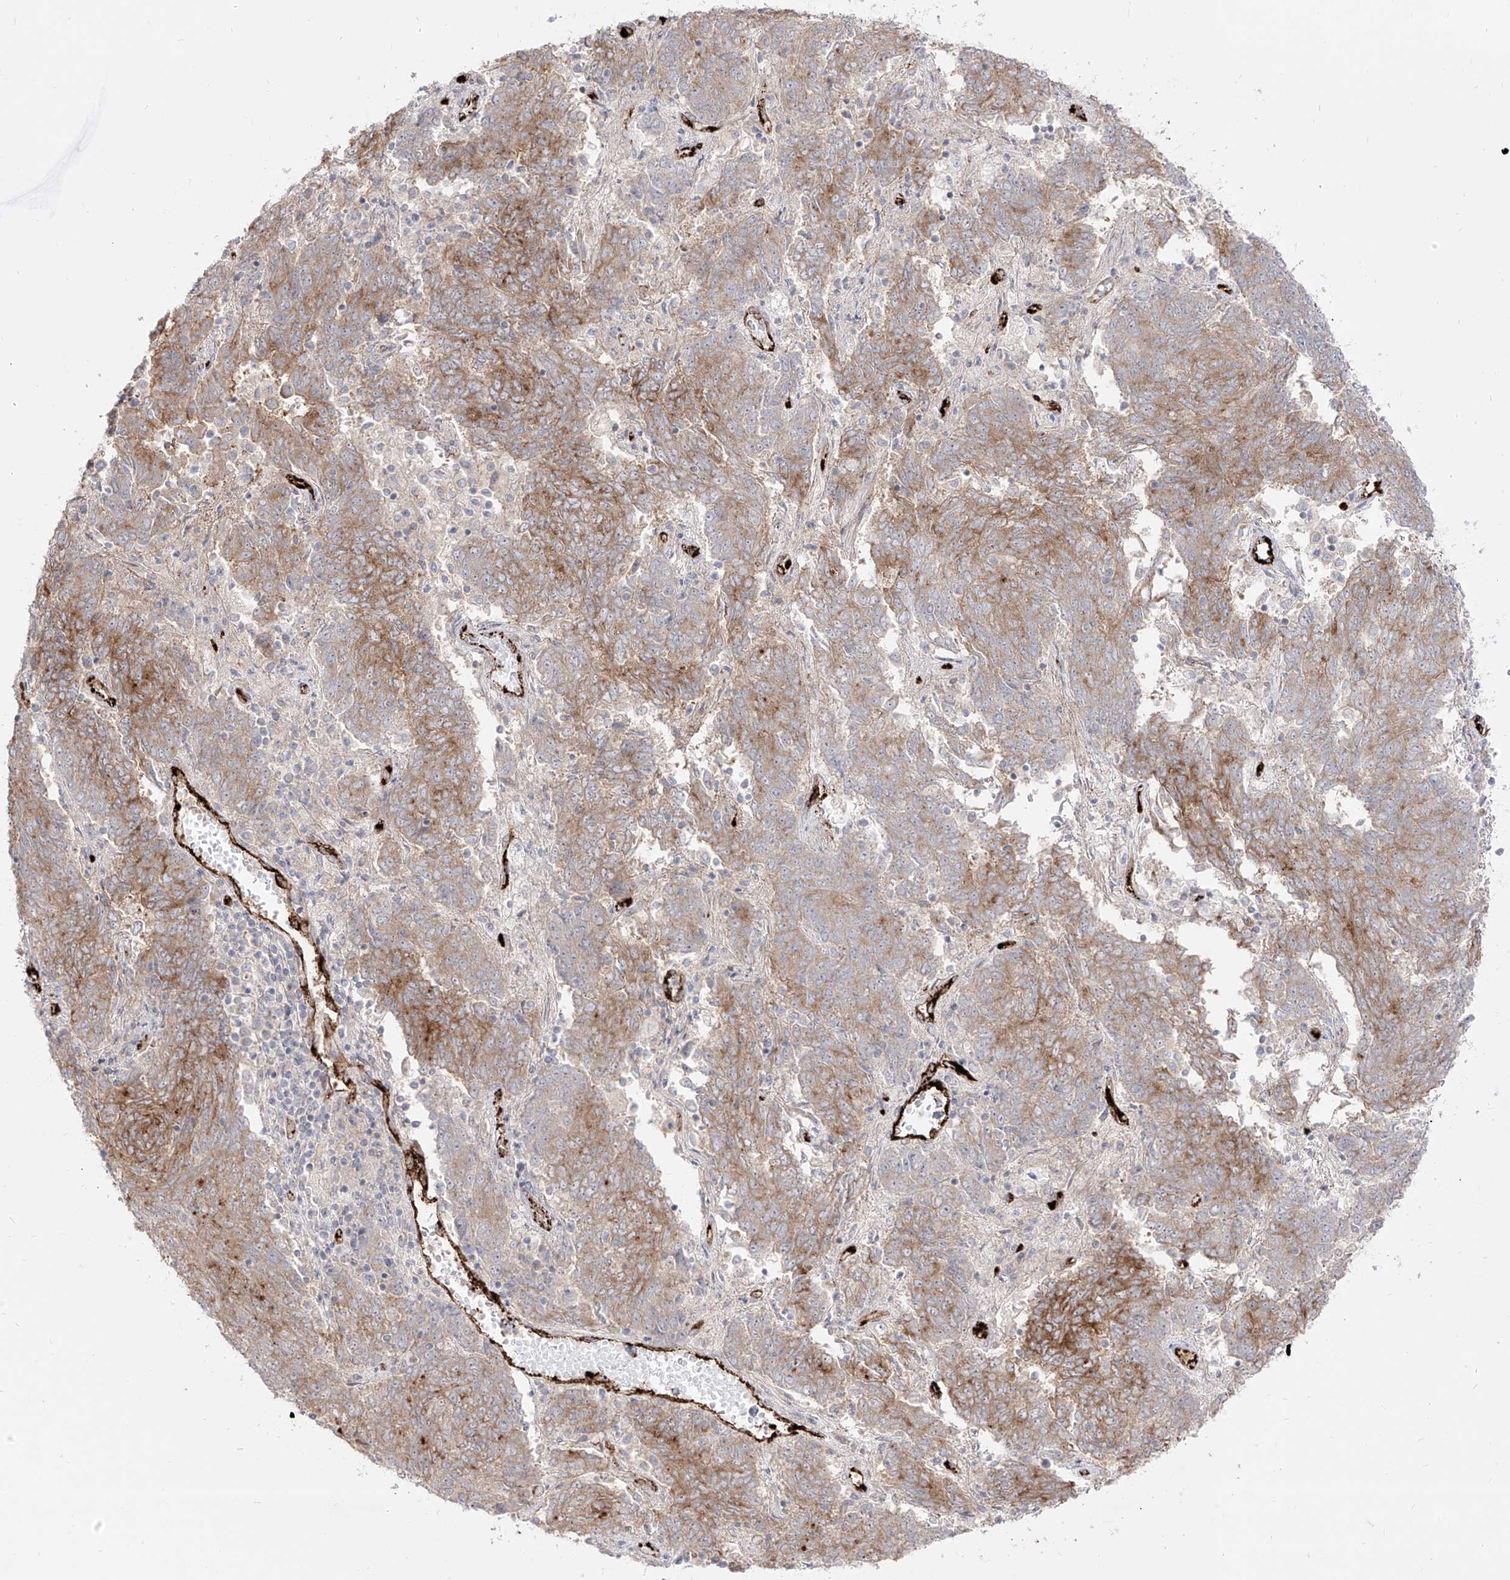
{"staining": {"intensity": "moderate", "quantity": "25%-75%", "location": "cytoplasmic/membranous"}, "tissue": "endometrial cancer", "cell_type": "Tumor cells", "image_type": "cancer", "snomed": [{"axis": "morphology", "description": "Adenocarcinoma, NOS"}, {"axis": "topography", "description": "Endometrium"}], "caption": "Protein expression analysis of human endometrial cancer (adenocarcinoma) reveals moderate cytoplasmic/membranous staining in about 25%-75% of tumor cells.", "gene": "ZGRF1", "patient": {"sex": "female", "age": 80}}